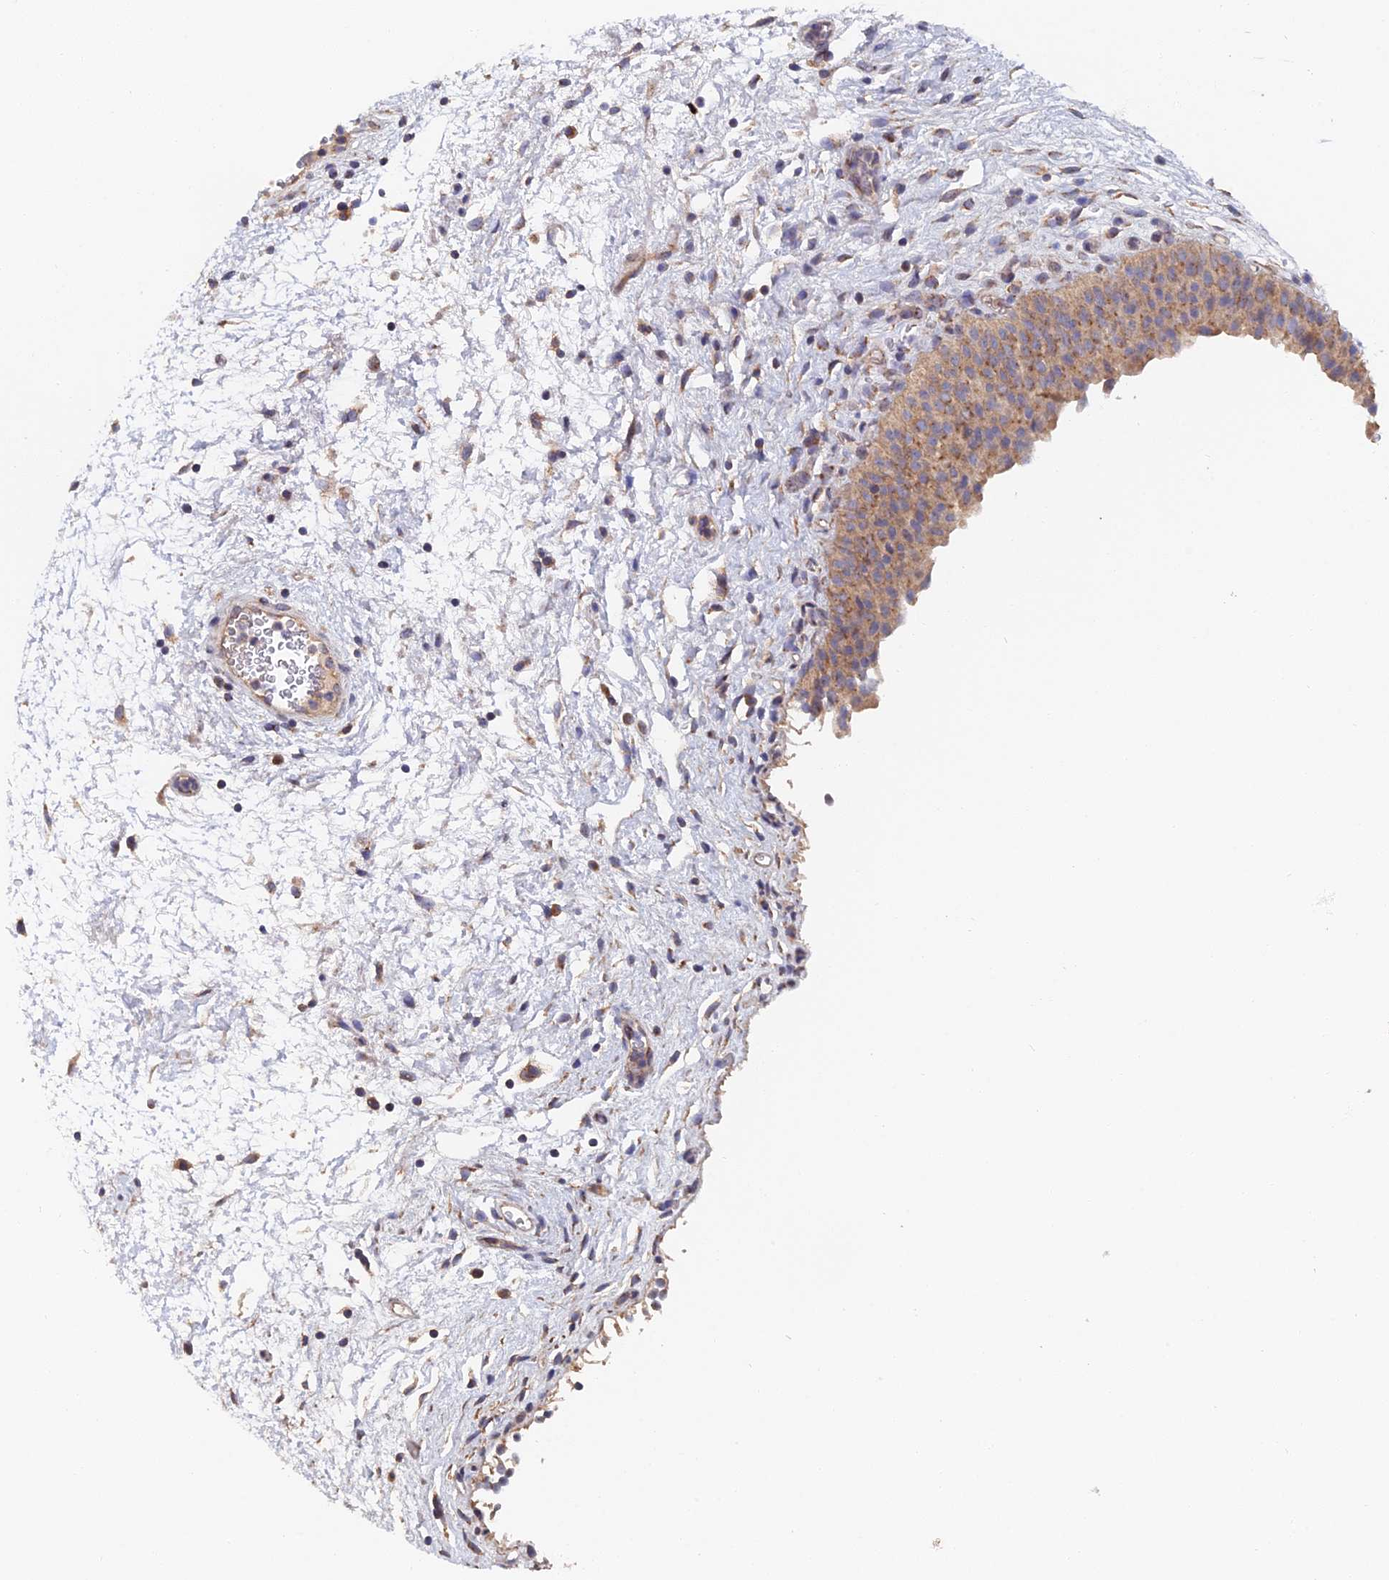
{"staining": {"intensity": "moderate", "quantity": ">75%", "location": "cytoplasmic/membranous"}, "tissue": "urinary bladder", "cell_type": "Urothelial cells", "image_type": "normal", "snomed": [{"axis": "morphology", "description": "Normal tissue, NOS"}, {"axis": "topography", "description": "Urinary bladder"}], "caption": "Urinary bladder stained for a protein (brown) exhibits moderate cytoplasmic/membranous positive expression in approximately >75% of urothelial cells.", "gene": "ECSIT", "patient": {"sex": "male", "age": 46}}